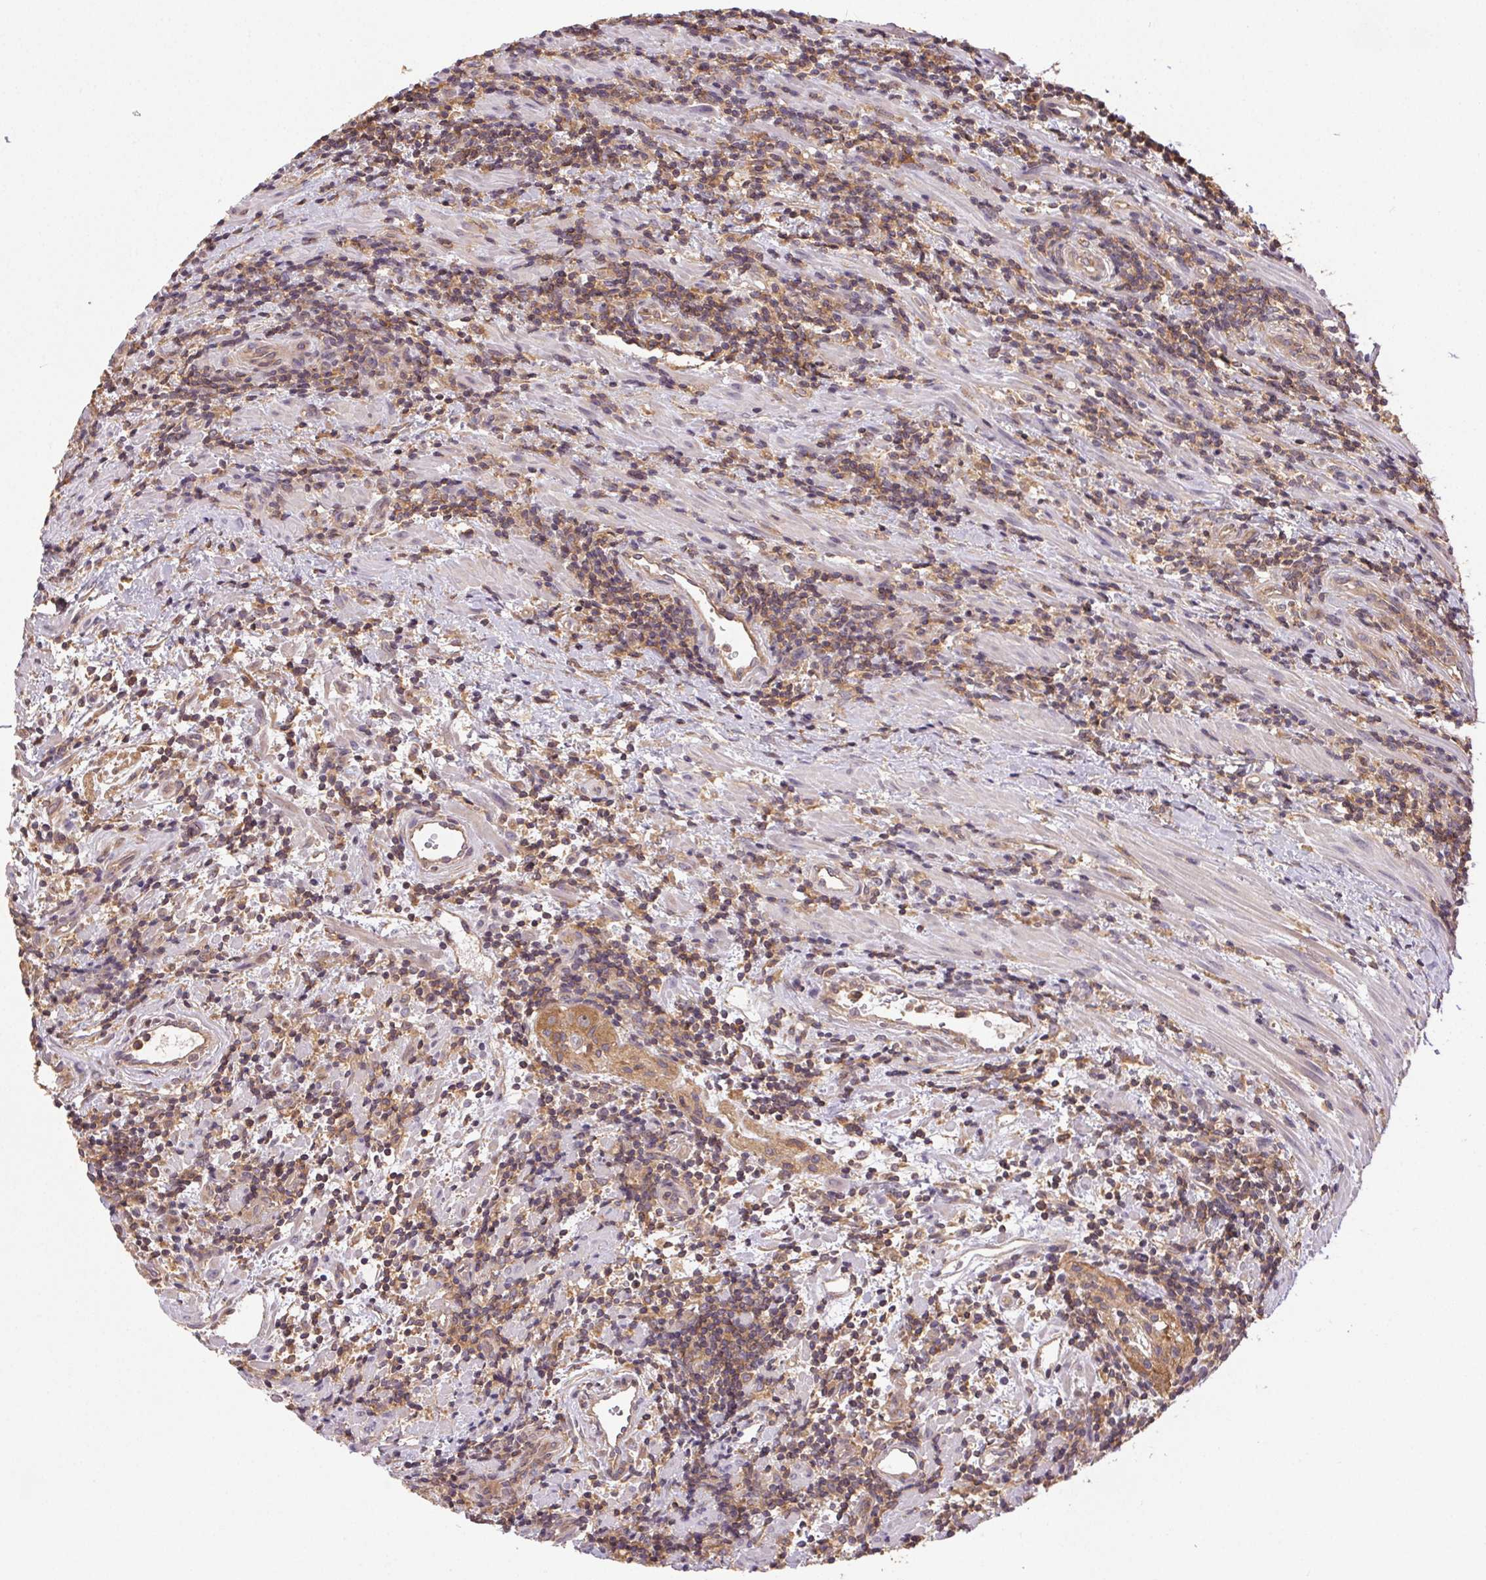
{"staining": {"intensity": "weak", "quantity": "25%-75%", "location": "cytoplasmic/membranous"}, "tissue": "lymphoma", "cell_type": "Tumor cells", "image_type": "cancer", "snomed": [{"axis": "morphology", "description": "Malignant lymphoma, non-Hodgkin's type, High grade"}, {"axis": "topography", "description": "Small intestine"}], "caption": "There is low levels of weak cytoplasmic/membranous positivity in tumor cells of high-grade malignant lymphoma, non-Hodgkin's type, as demonstrated by immunohistochemical staining (brown color).", "gene": "GDI2", "patient": {"sex": "female", "age": 56}}